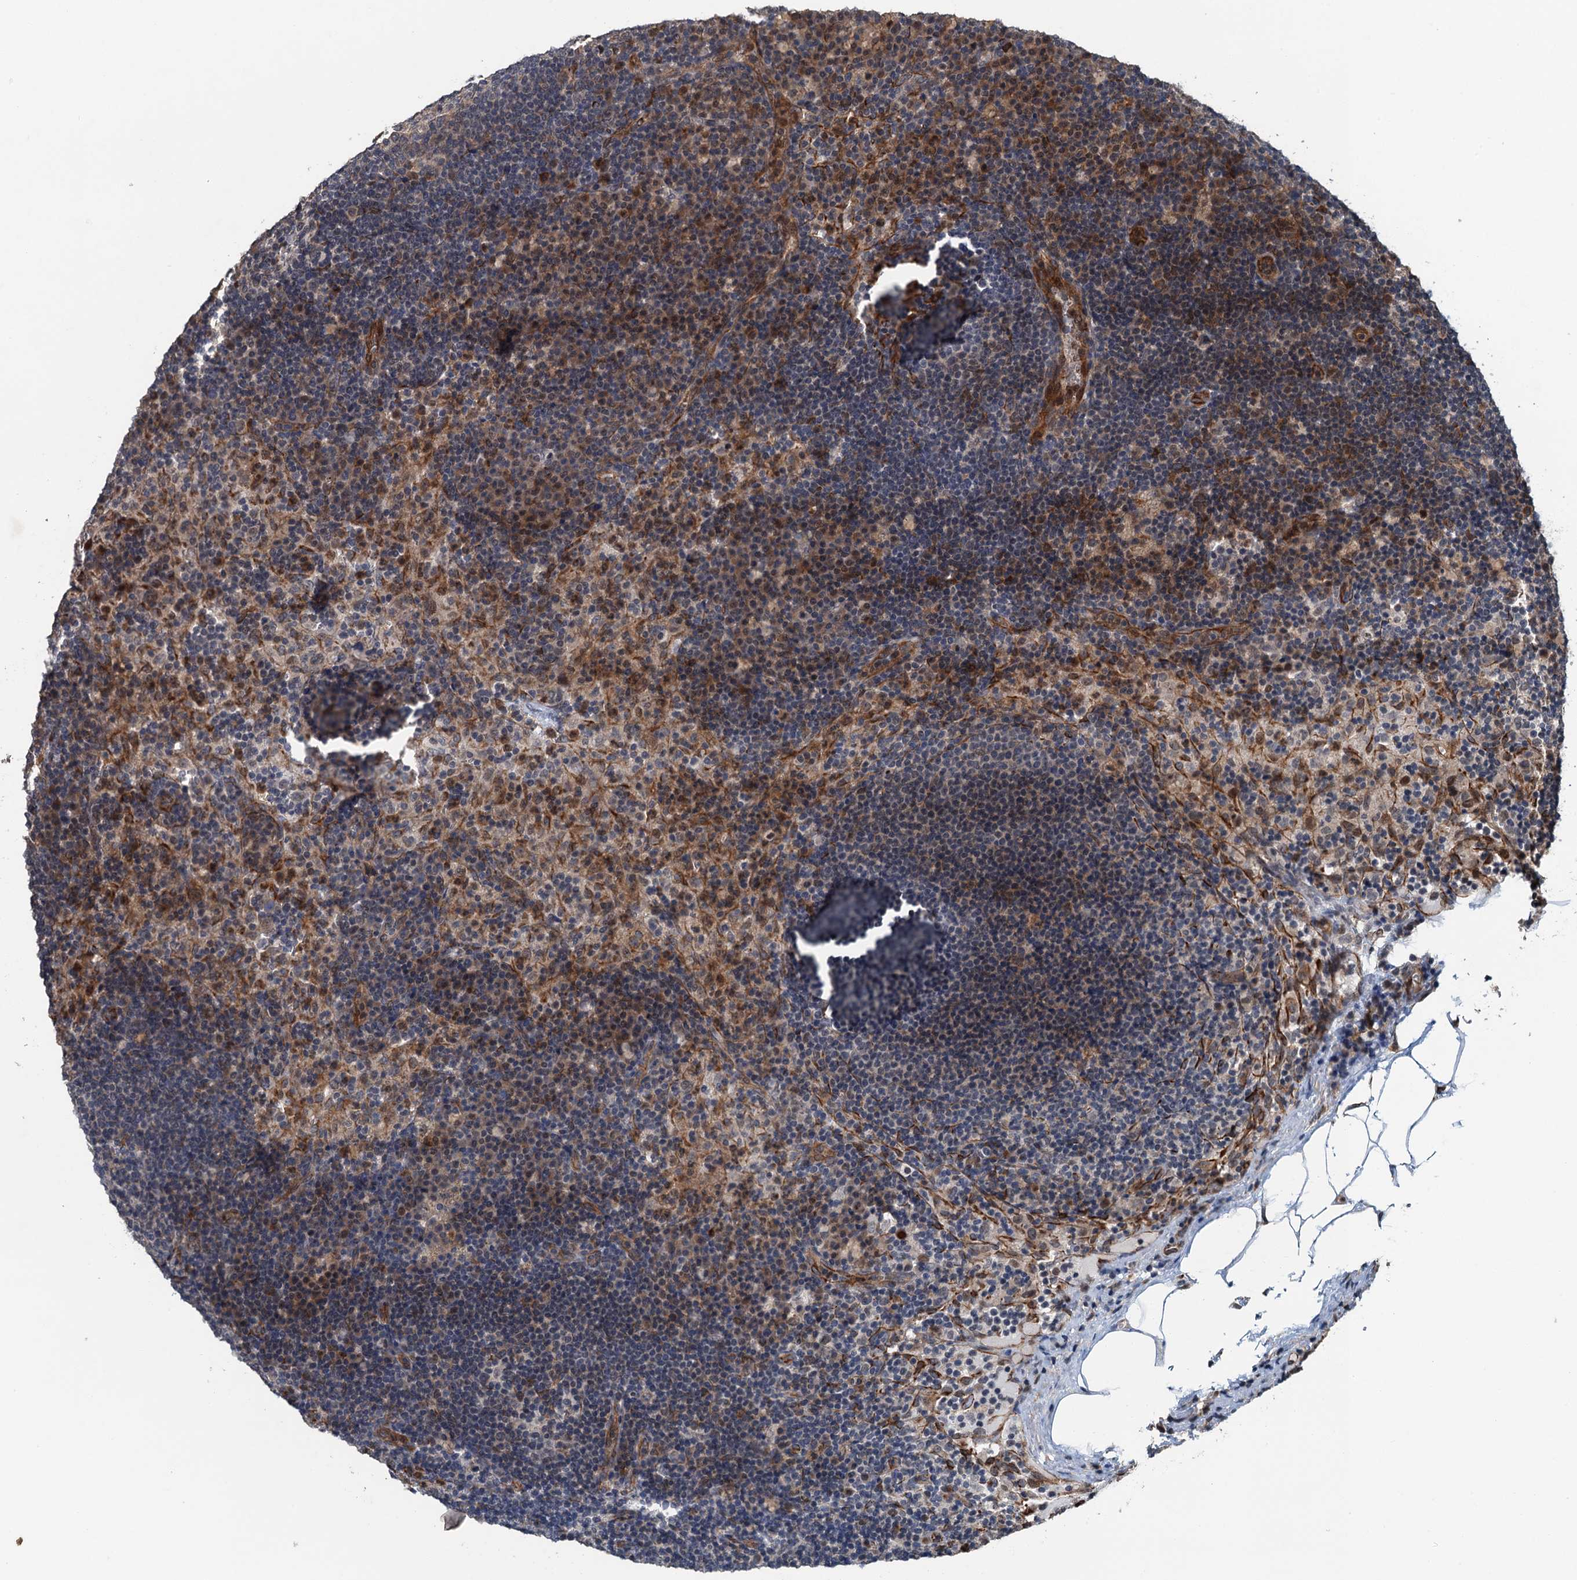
{"staining": {"intensity": "negative", "quantity": "none", "location": "none"}, "tissue": "lymph node", "cell_type": "Germinal center cells", "image_type": "normal", "snomed": [{"axis": "morphology", "description": "Normal tissue, NOS"}, {"axis": "topography", "description": "Lymph node"}], "caption": "Germinal center cells show no significant expression in unremarkable lymph node. The staining was performed using DAB to visualize the protein expression in brown, while the nuclei were stained in blue with hematoxylin (Magnification: 20x).", "gene": "WHAMM", "patient": {"sex": "female", "age": 70}}